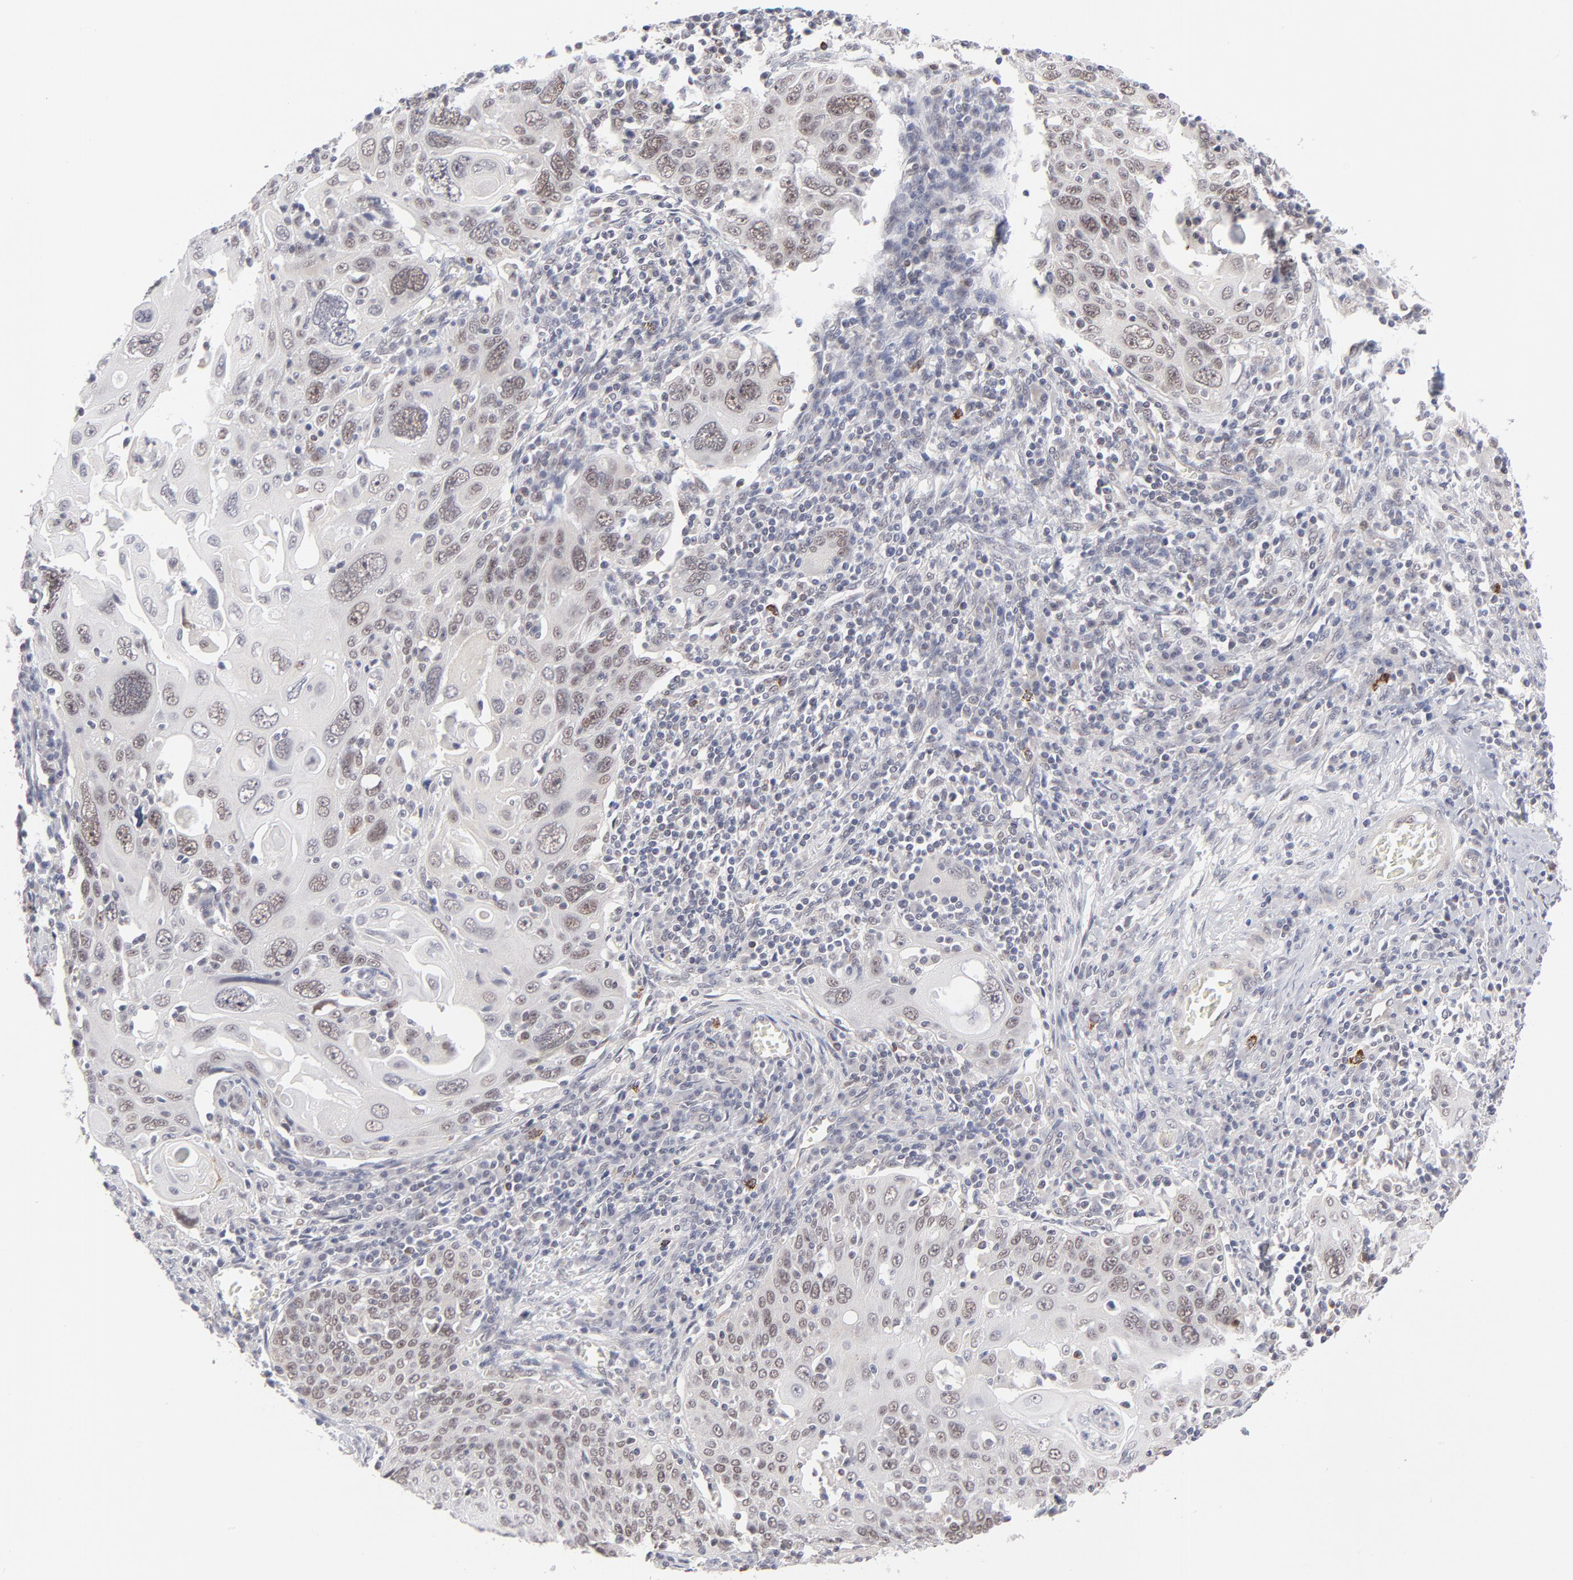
{"staining": {"intensity": "weak", "quantity": "25%-75%", "location": "cytoplasmic/membranous,nuclear"}, "tissue": "cervical cancer", "cell_type": "Tumor cells", "image_type": "cancer", "snomed": [{"axis": "morphology", "description": "Squamous cell carcinoma, NOS"}, {"axis": "topography", "description": "Cervix"}], "caption": "Immunohistochemical staining of human squamous cell carcinoma (cervical) demonstrates weak cytoplasmic/membranous and nuclear protein positivity in about 25%-75% of tumor cells.", "gene": "NBN", "patient": {"sex": "female", "age": 54}}